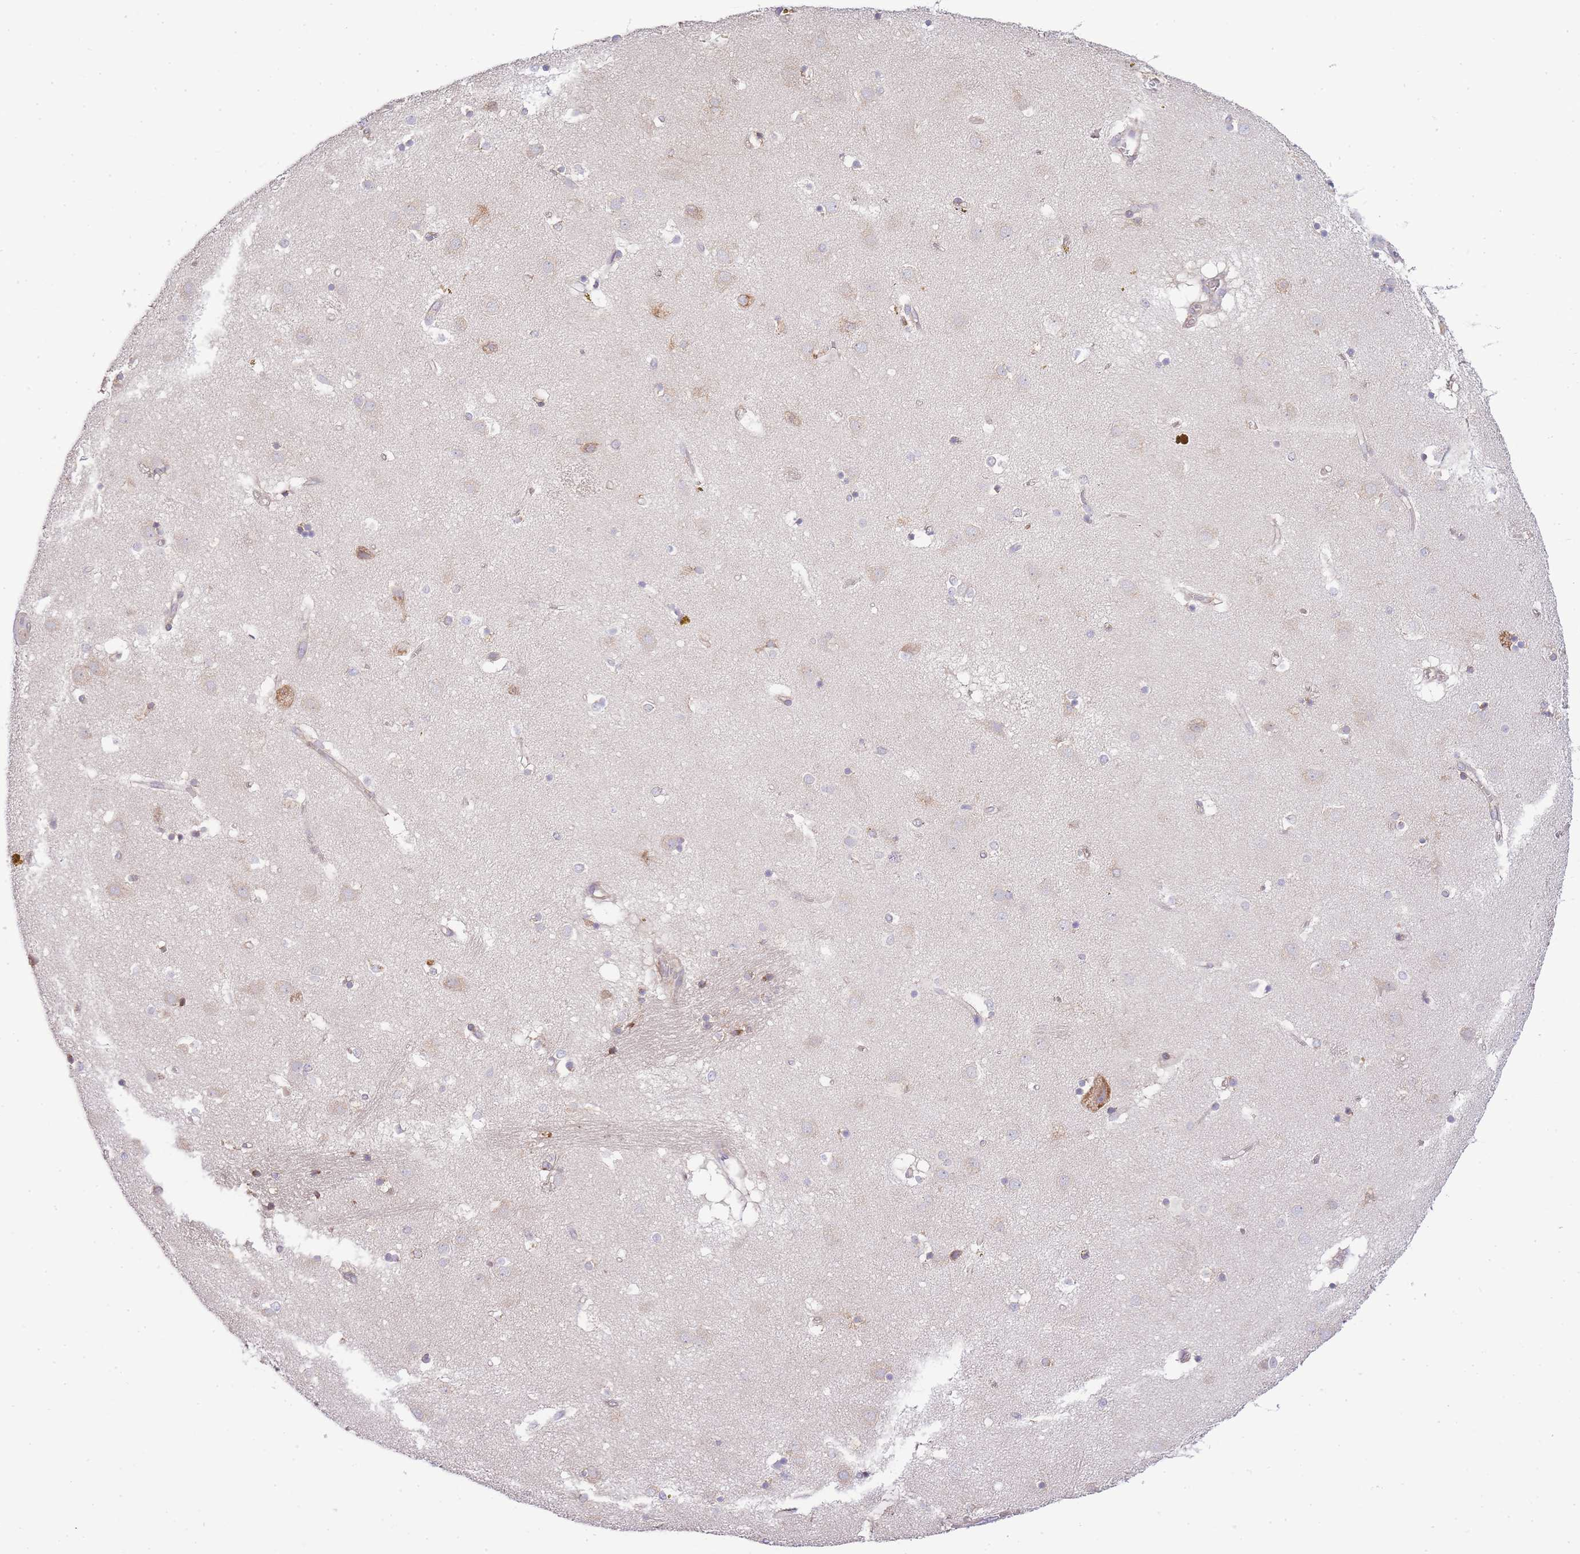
{"staining": {"intensity": "negative", "quantity": "none", "location": "none"}, "tissue": "caudate", "cell_type": "Glial cells", "image_type": "normal", "snomed": [{"axis": "morphology", "description": "Normal tissue, NOS"}, {"axis": "topography", "description": "Lateral ventricle wall"}], "caption": "Protein analysis of normal caudate reveals no significant expression in glial cells.", "gene": "BEX1", "patient": {"sex": "male", "age": 70}}